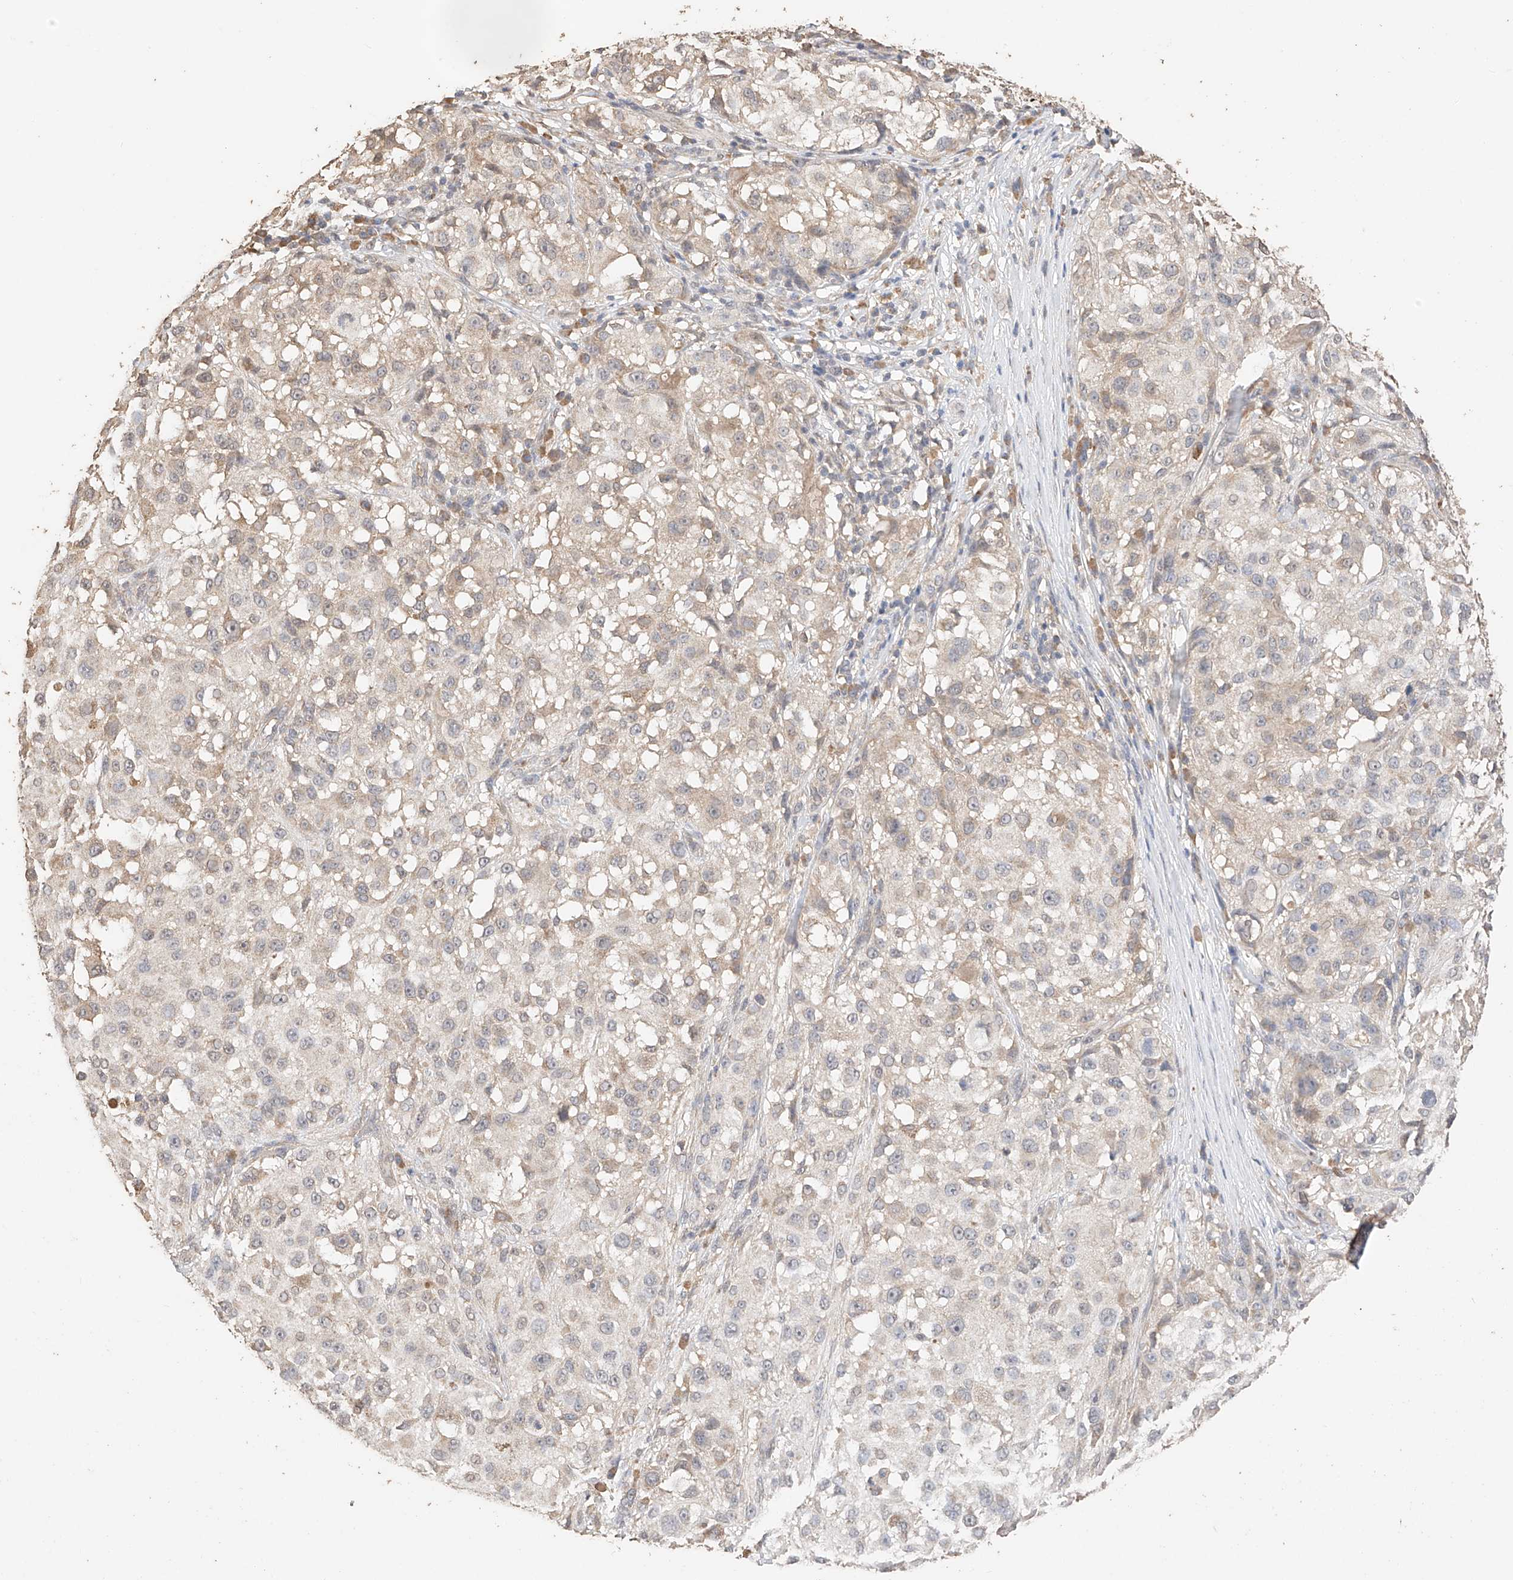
{"staining": {"intensity": "weak", "quantity": "<25%", "location": "cytoplasmic/membranous"}, "tissue": "melanoma", "cell_type": "Tumor cells", "image_type": "cancer", "snomed": [{"axis": "morphology", "description": "Necrosis, NOS"}, {"axis": "morphology", "description": "Malignant melanoma, NOS"}, {"axis": "topography", "description": "Skin"}], "caption": "Immunohistochemical staining of human malignant melanoma displays no significant expression in tumor cells.", "gene": "IL22RA2", "patient": {"sex": "female", "age": 87}}